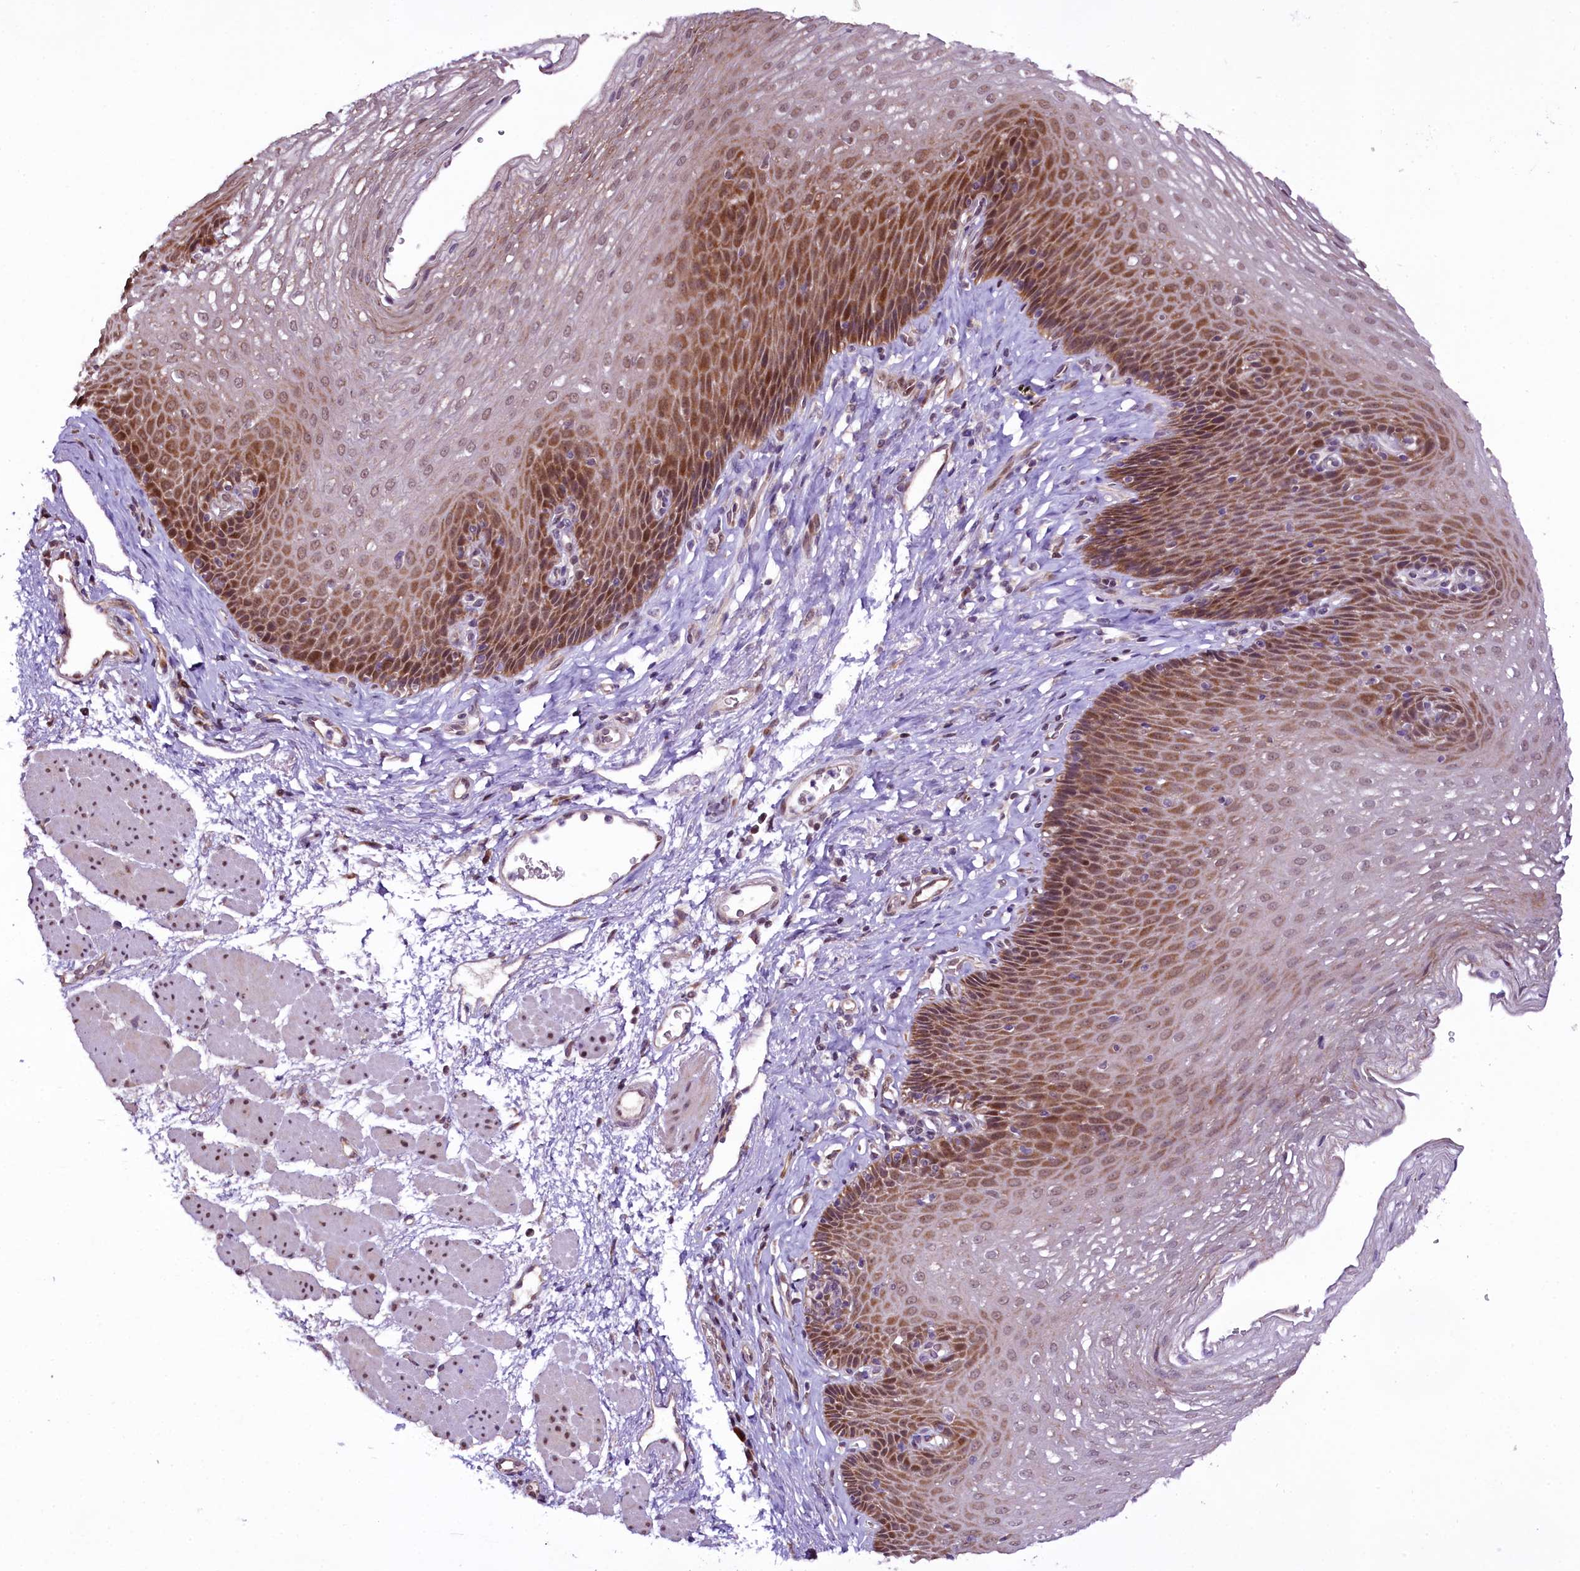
{"staining": {"intensity": "moderate", "quantity": "25%-75%", "location": "nuclear"}, "tissue": "esophagus", "cell_type": "Squamous epithelial cells", "image_type": "normal", "snomed": [{"axis": "morphology", "description": "Normal tissue, NOS"}, {"axis": "topography", "description": "Esophagus"}], "caption": "Protein expression analysis of normal esophagus exhibits moderate nuclear staining in approximately 25%-75% of squamous epithelial cells. The staining was performed using DAB (3,3'-diaminobenzidine) to visualize the protein expression in brown, while the nuclei were stained in blue with hematoxylin (Magnification: 20x).", "gene": "RPUSD2", "patient": {"sex": "female", "age": 66}}